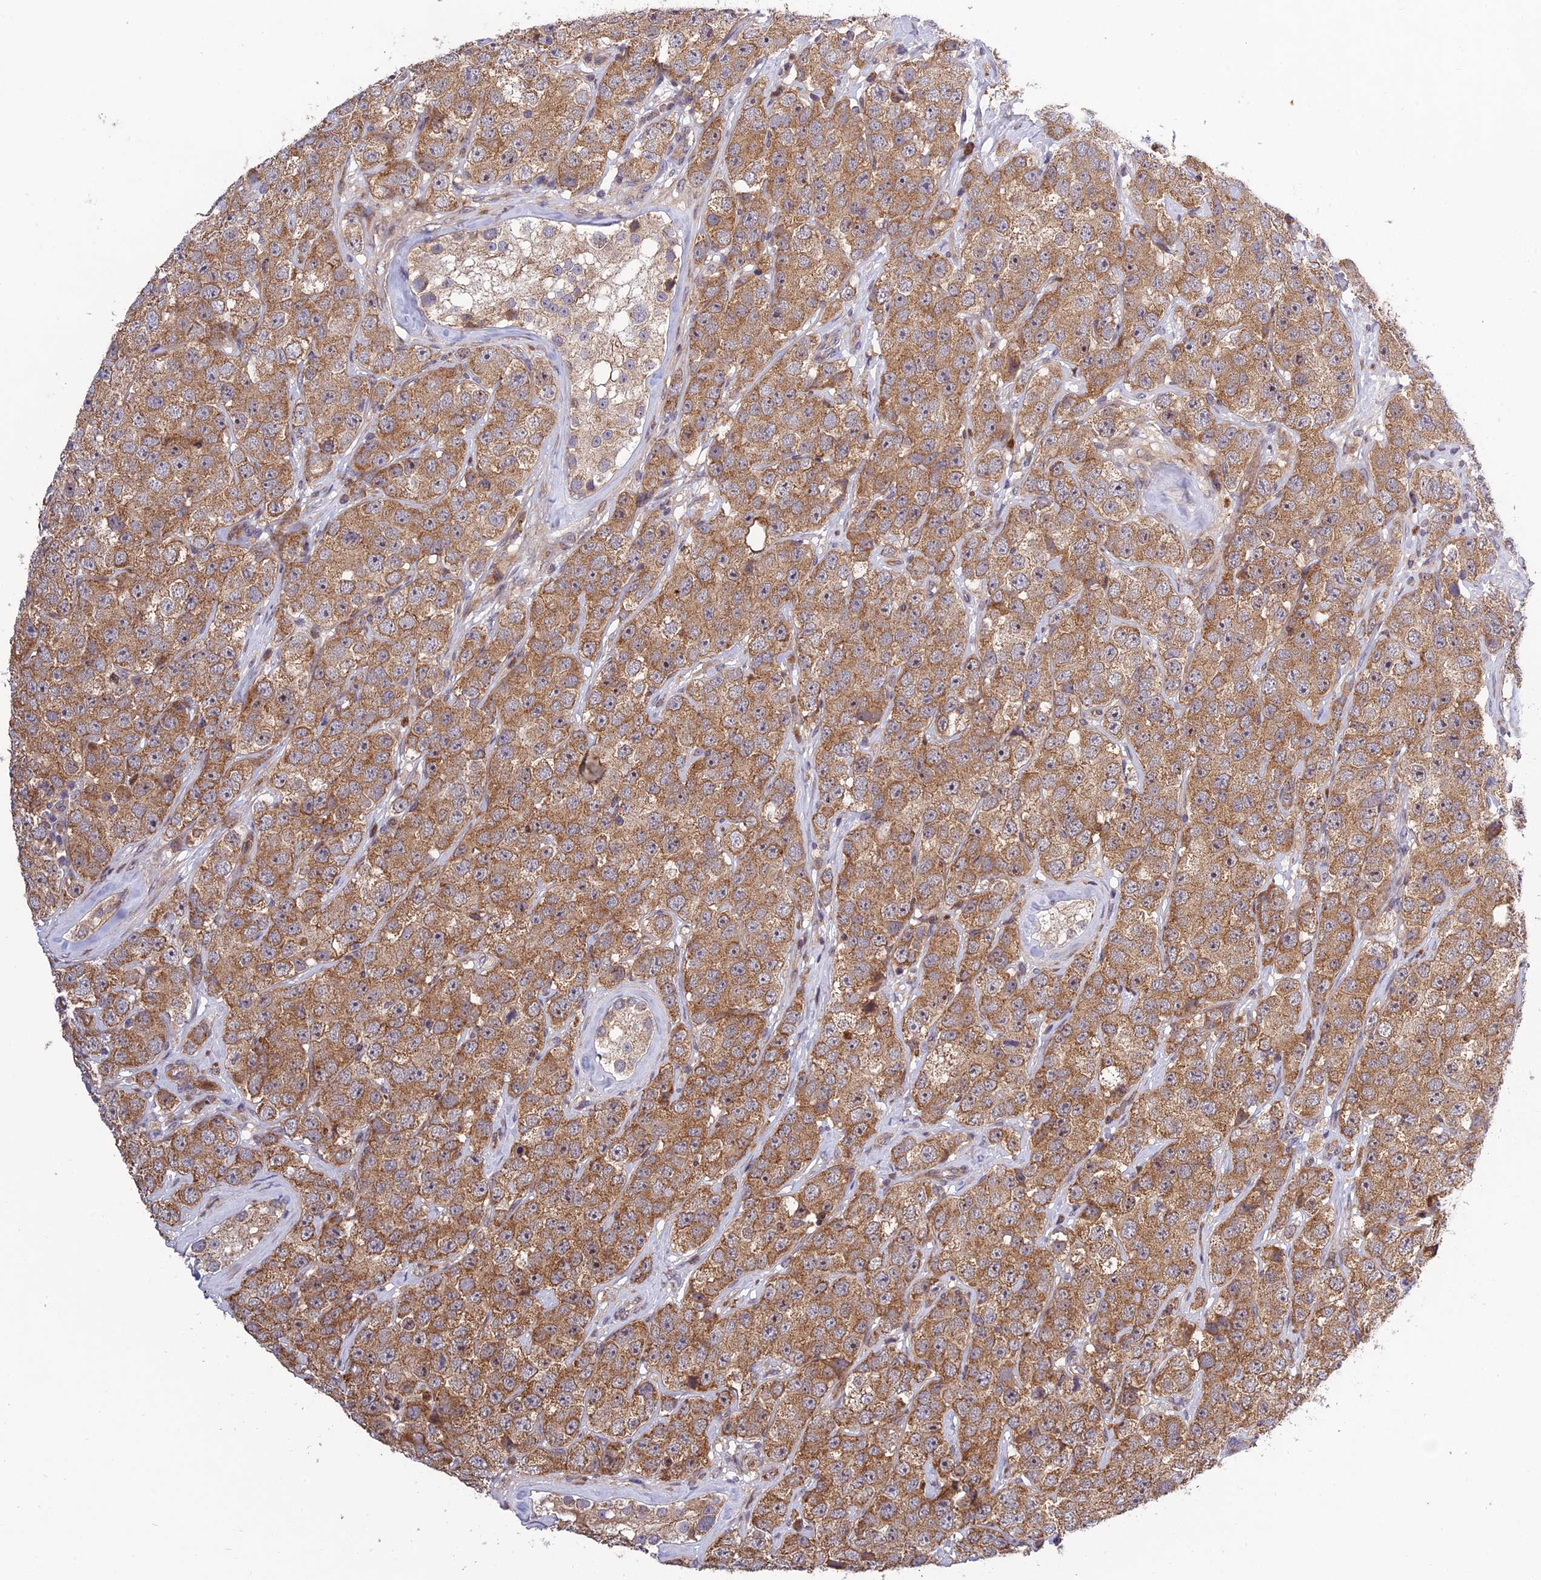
{"staining": {"intensity": "moderate", "quantity": ">75%", "location": "cytoplasmic/membranous"}, "tissue": "testis cancer", "cell_type": "Tumor cells", "image_type": "cancer", "snomed": [{"axis": "morphology", "description": "Seminoma, NOS"}, {"axis": "topography", "description": "Testis"}], "caption": "The immunohistochemical stain shows moderate cytoplasmic/membranous positivity in tumor cells of testis seminoma tissue. (brown staining indicates protein expression, while blue staining denotes nuclei).", "gene": "PLEKHG2", "patient": {"sex": "male", "age": 28}}